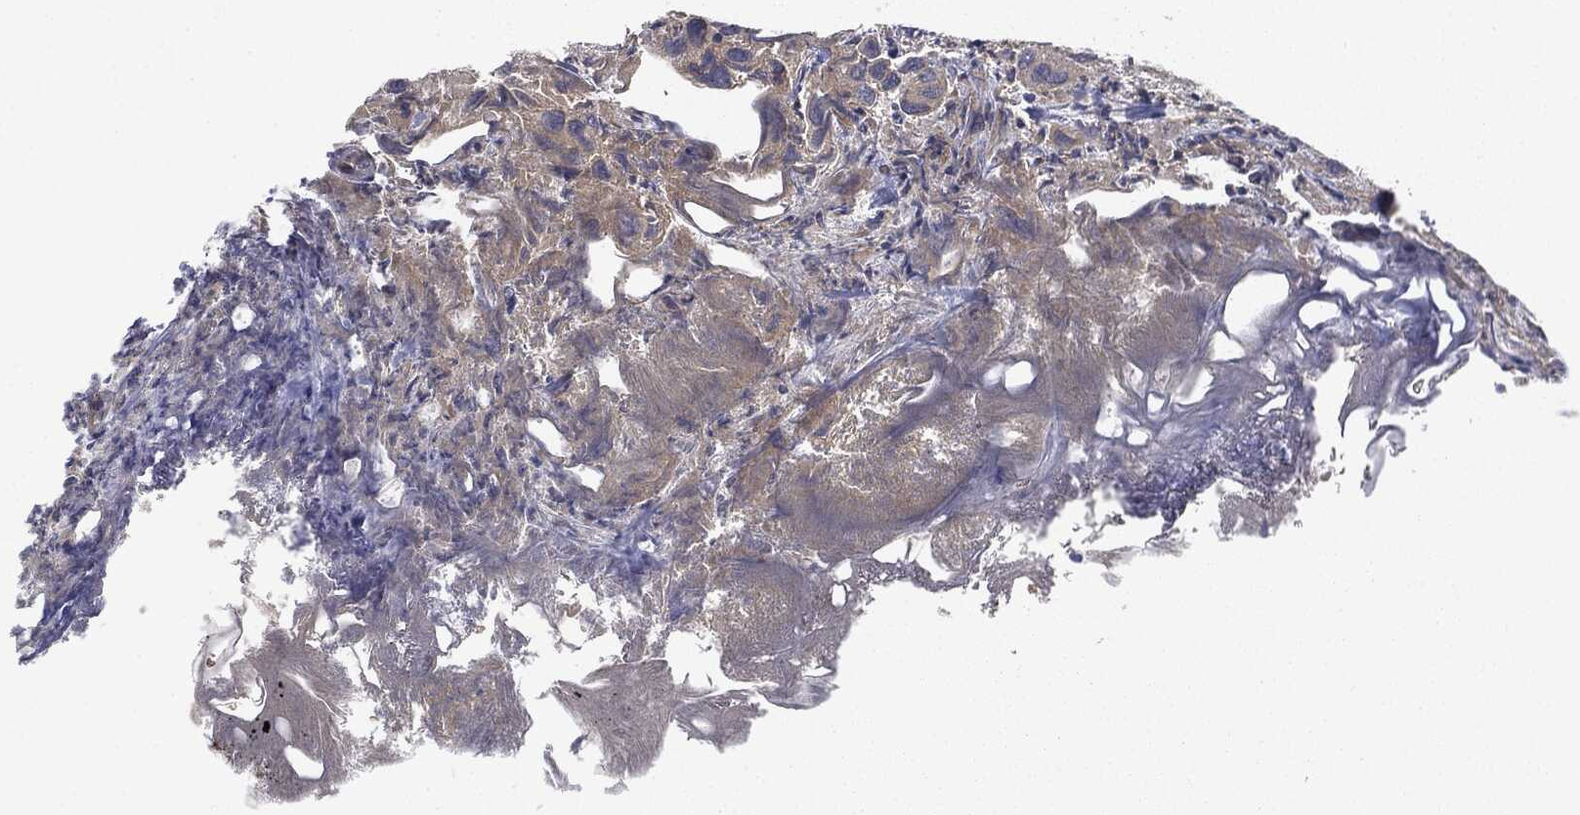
{"staining": {"intensity": "negative", "quantity": "none", "location": "none"}, "tissue": "urothelial cancer", "cell_type": "Tumor cells", "image_type": "cancer", "snomed": [{"axis": "morphology", "description": "Urothelial carcinoma, High grade"}, {"axis": "topography", "description": "Urinary bladder"}], "caption": "The photomicrograph exhibits no staining of tumor cells in high-grade urothelial carcinoma.", "gene": "EIF2AK2", "patient": {"sex": "male", "age": 79}}